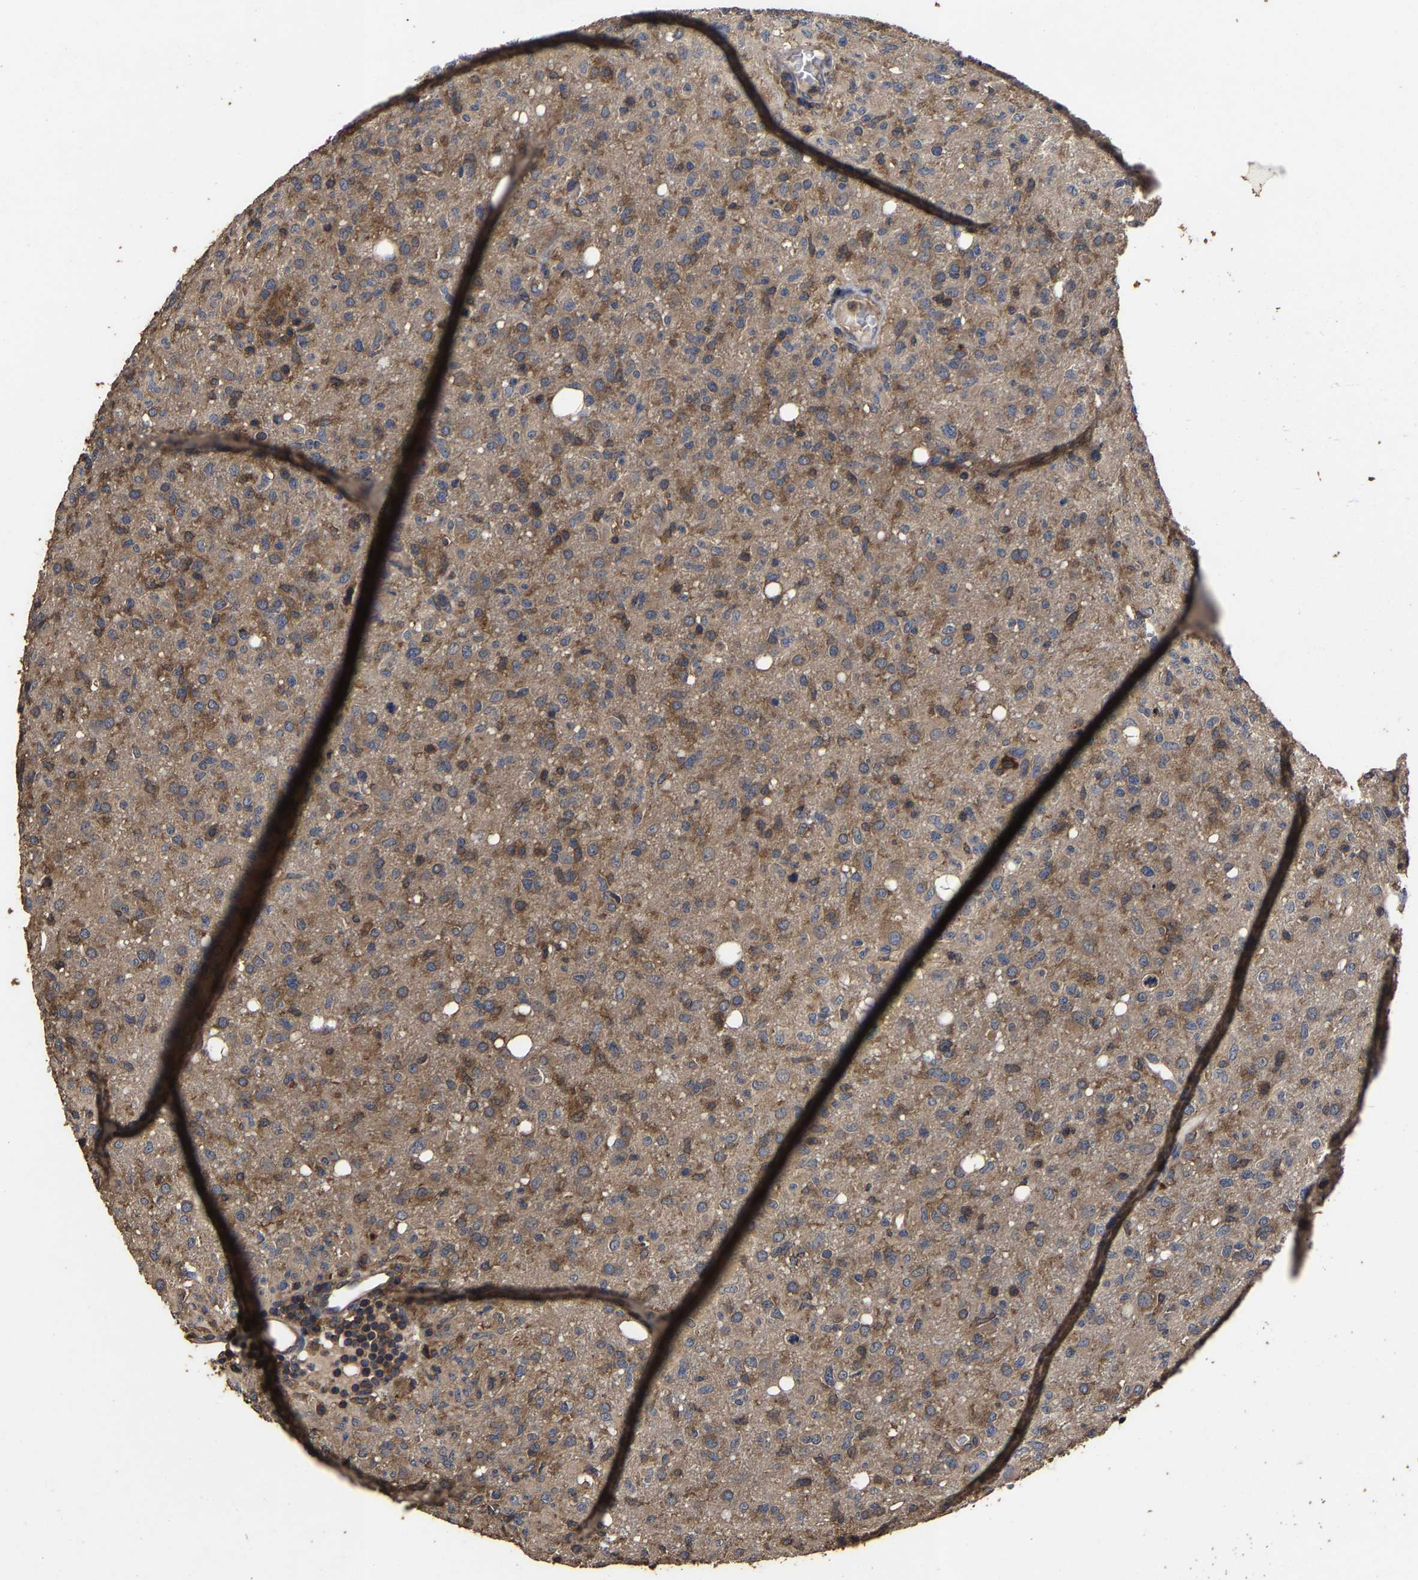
{"staining": {"intensity": "moderate", "quantity": ">75%", "location": "cytoplasmic/membranous"}, "tissue": "glioma", "cell_type": "Tumor cells", "image_type": "cancer", "snomed": [{"axis": "morphology", "description": "Glioma, malignant, High grade"}, {"axis": "topography", "description": "Brain"}], "caption": "Immunohistochemical staining of glioma shows moderate cytoplasmic/membranous protein staining in about >75% of tumor cells.", "gene": "ITCH", "patient": {"sex": "female", "age": 57}}